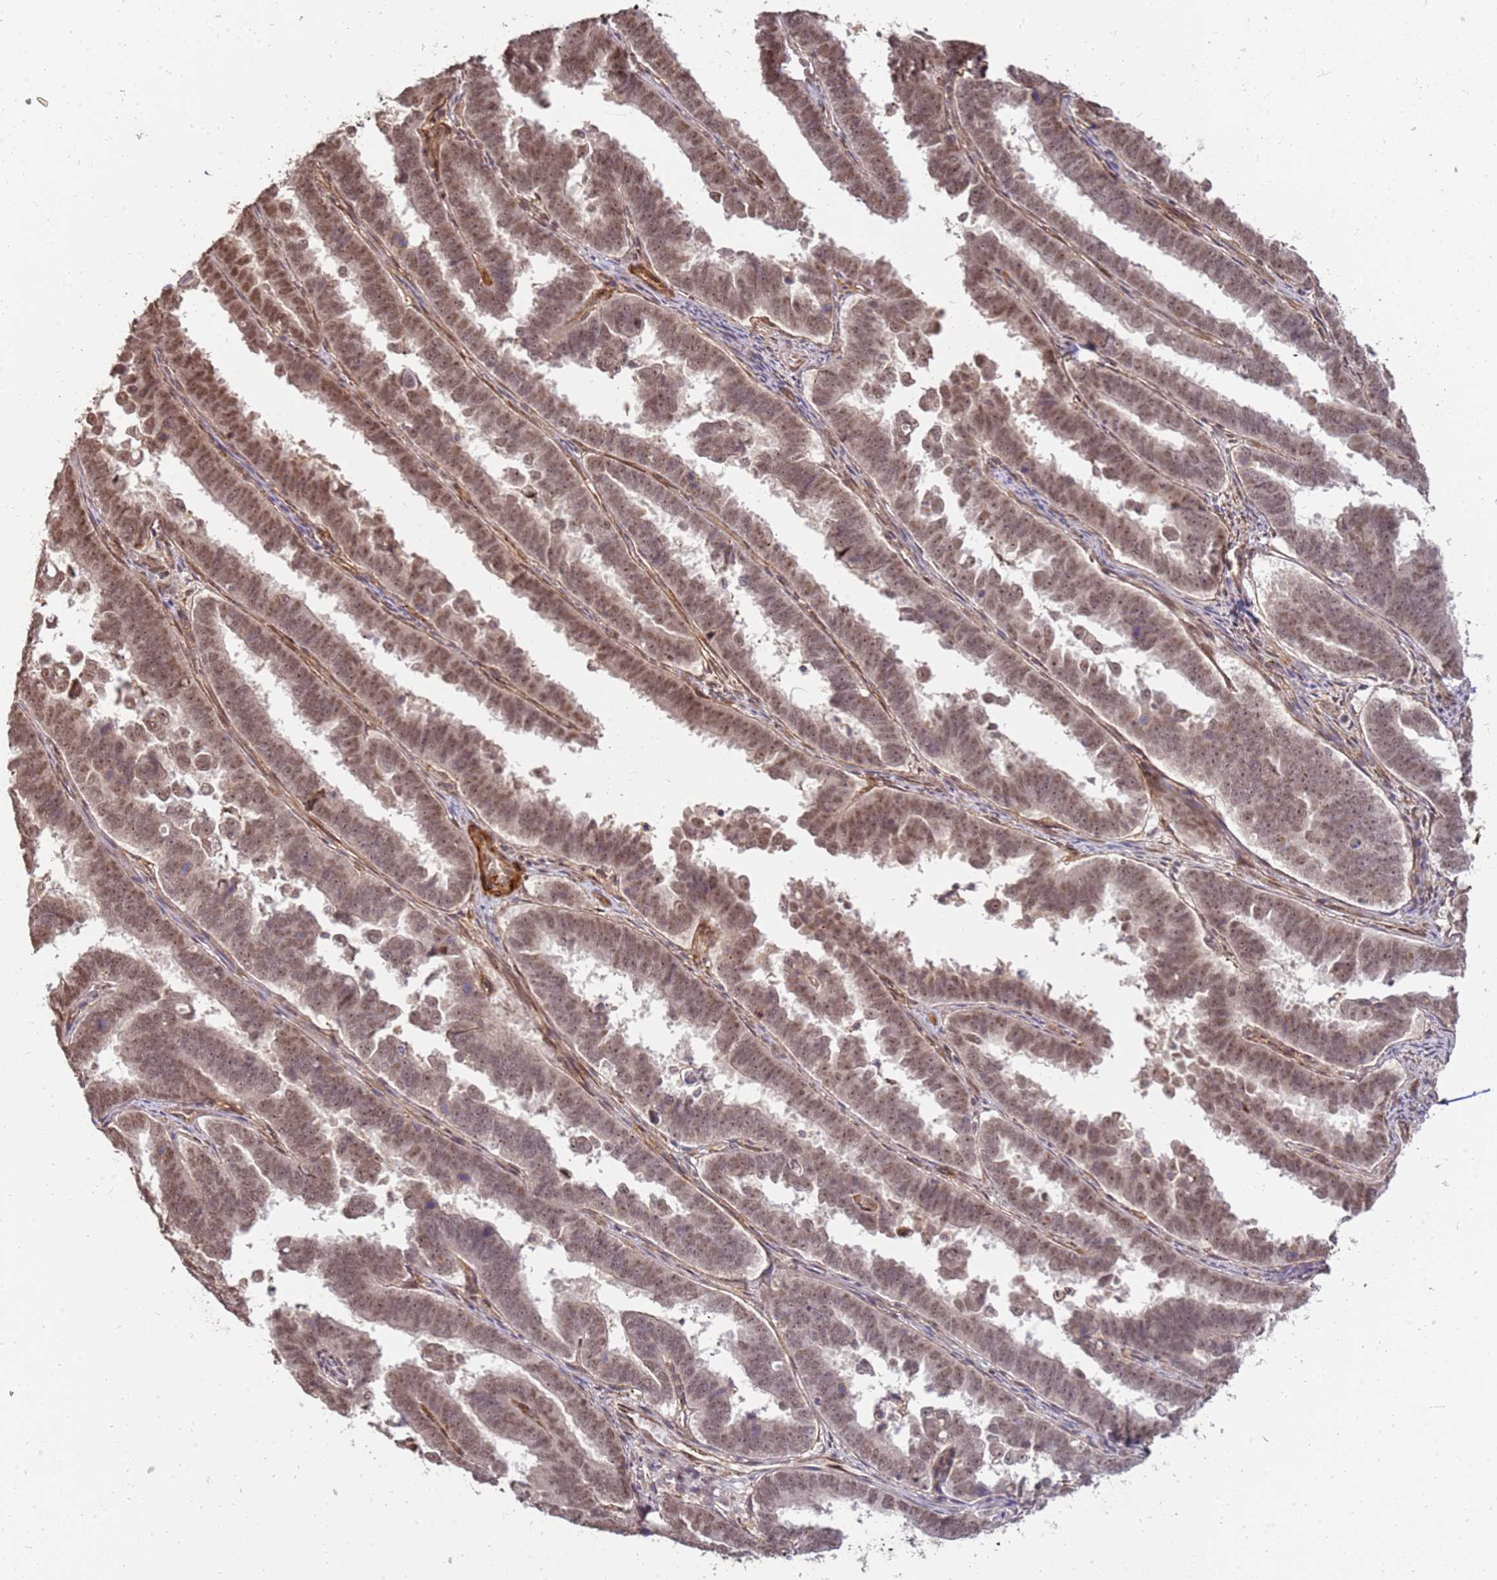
{"staining": {"intensity": "moderate", "quantity": ">75%", "location": "nuclear"}, "tissue": "endometrial cancer", "cell_type": "Tumor cells", "image_type": "cancer", "snomed": [{"axis": "morphology", "description": "Adenocarcinoma, NOS"}, {"axis": "topography", "description": "Endometrium"}], "caption": "A high-resolution histopathology image shows IHC staining of endometrial cancer (adenocarcinoma), which exhibits moderate nuclear positivity in approximately >75% of tumor cells. (DAB (3,3'-diaminobenzidine) IHC, brown staining for protein, blue staining for nuclei).", "gene": "ST18", "patient": {"sex": "female", "age": 75}}